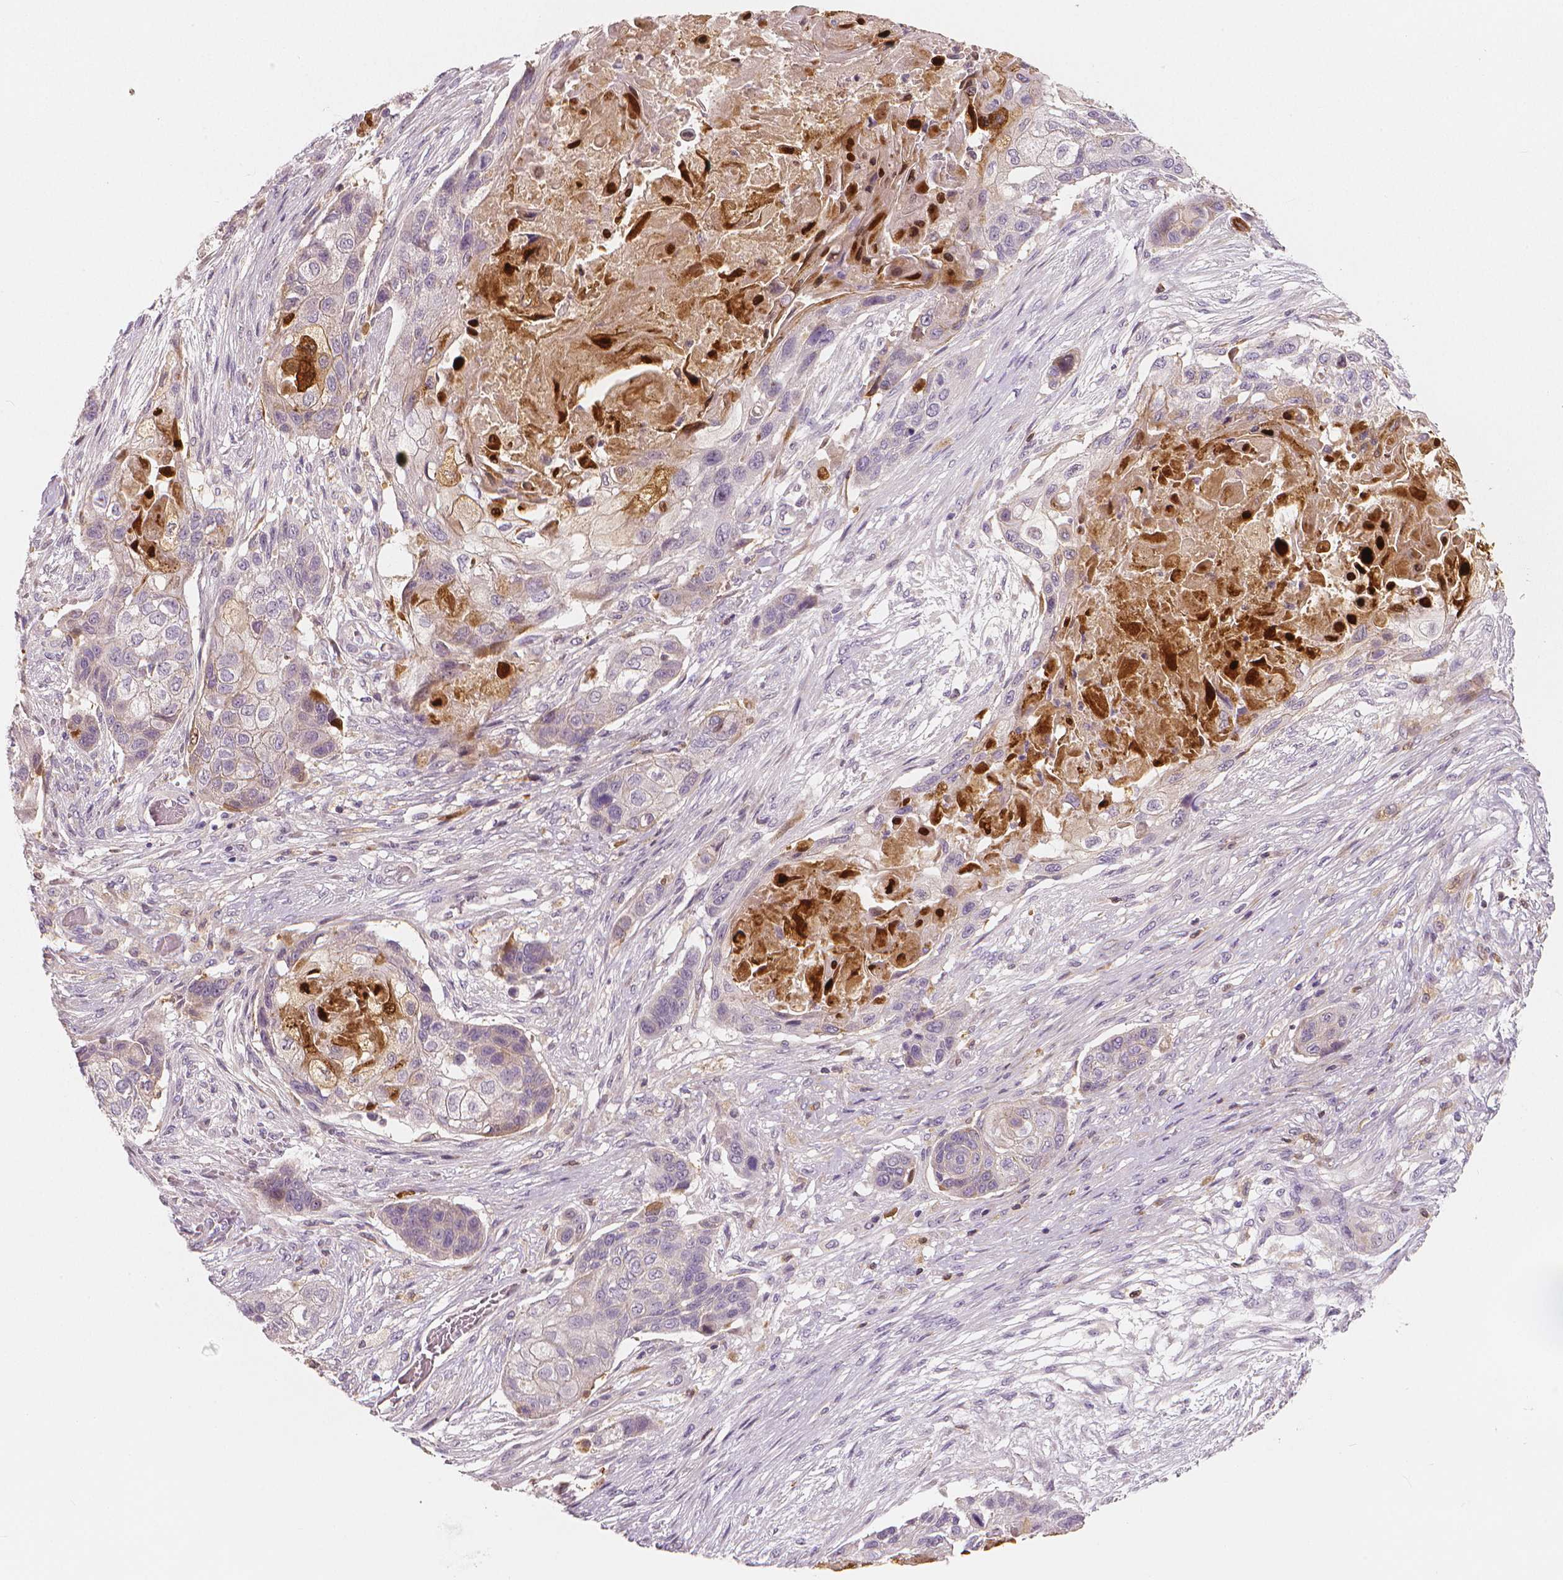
{"staining": {"intensity": "strong", "quantity": "<25%", "location": "cytoplasmic/membranous,nuclear"}, "tissue": "lung cancer", "cell_type": "Tumor cells", "image_type": "cancer", "snomed": [{"axis": "morphology", "description": "Squamous cell carcinoma, NOS"}, {"axis": "topography", "description": "Lung"}], "caption": "High-magnification brightfield microscopy of lung cancer (squamous cell carcinoma) stained with DAB (brown) and counterstained with hematoxylin (blue). tumor cells exhibit strong cytoplasmic/membranous and nuclear positivity is appreciated in about<25% of cells.", "gene": "RNASE7", "patient": {"sex": "male", "age": 69}}